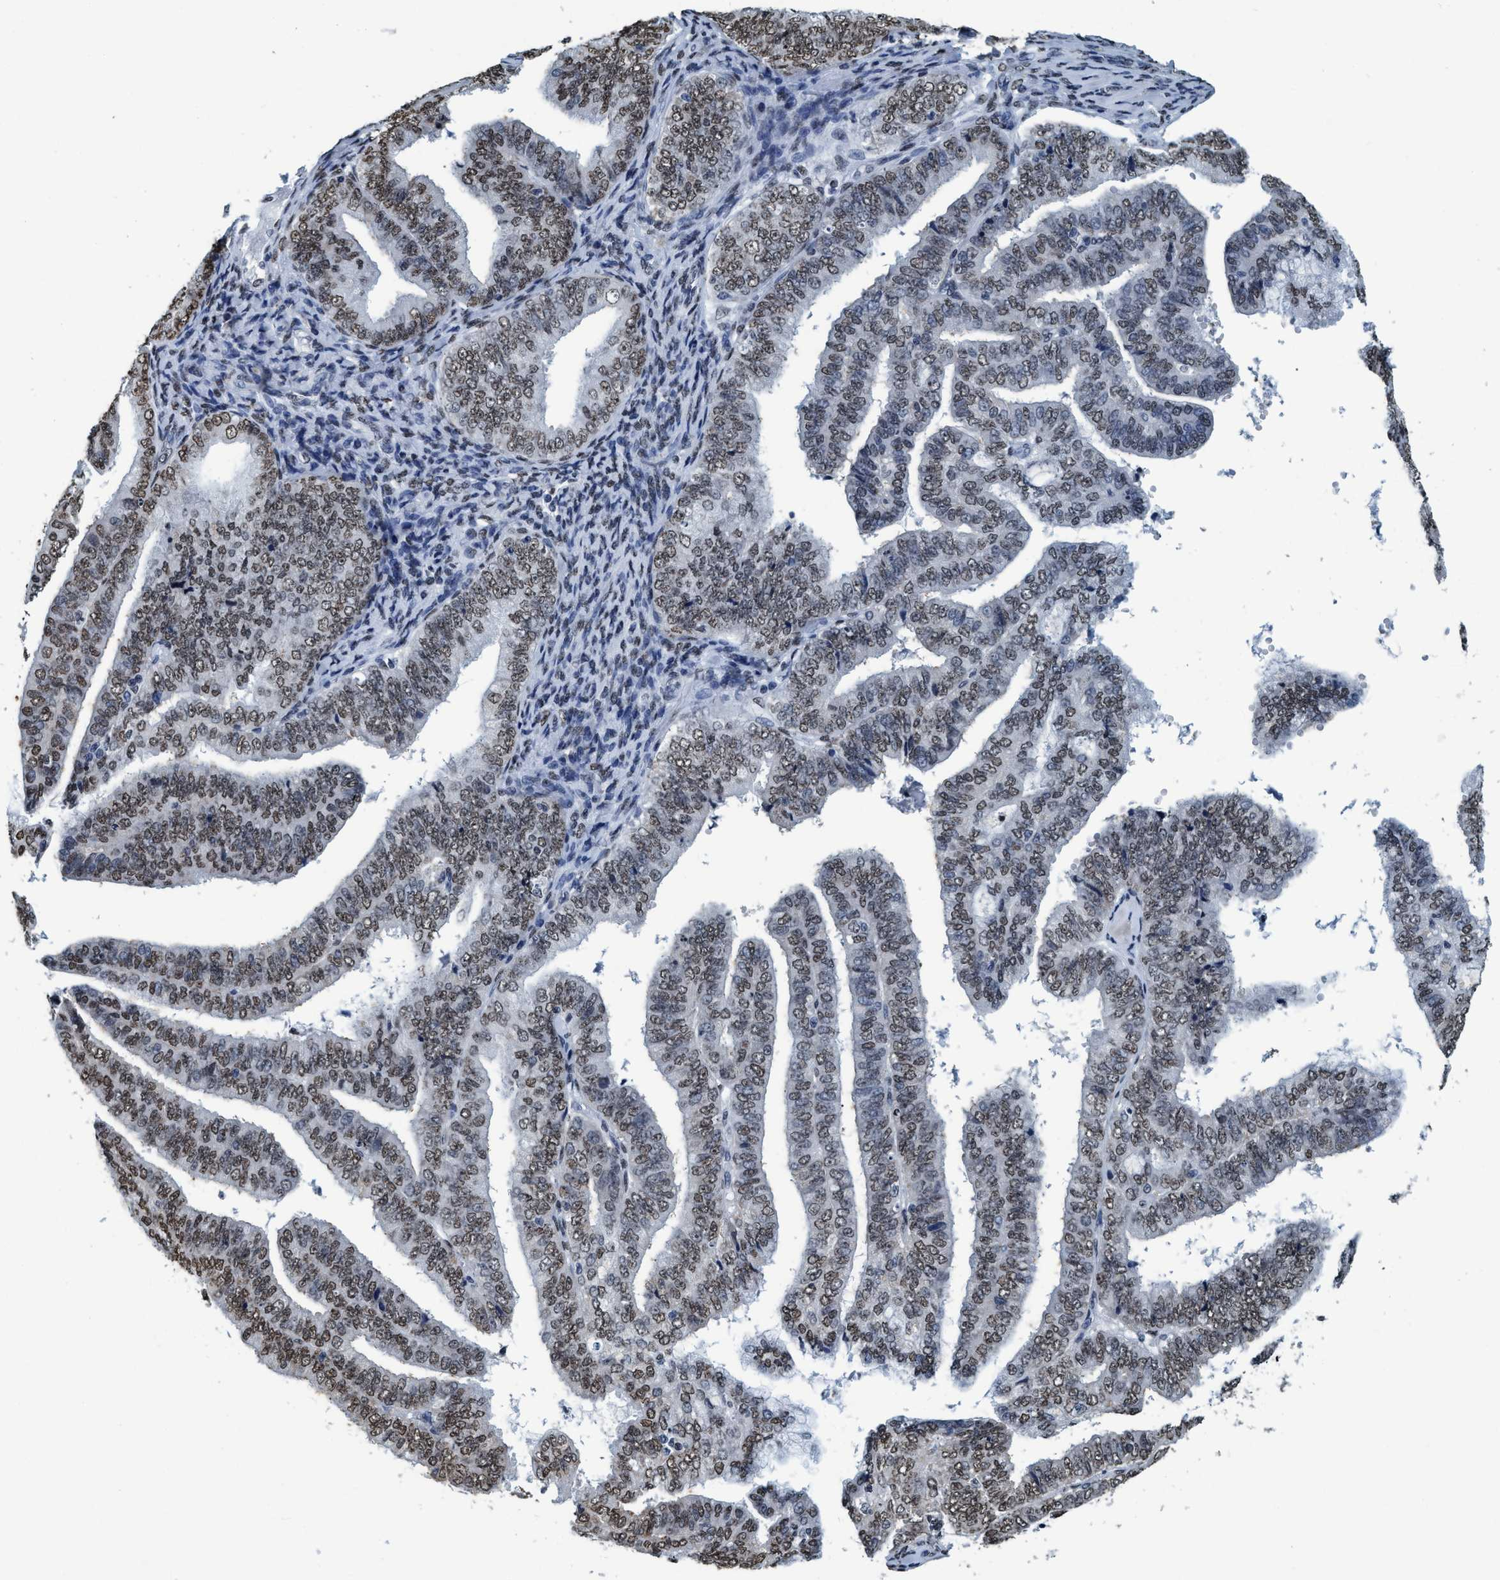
{"staining": {"intensity": "moderate", "quantity": ">75%", "location": "nuclear"}, "tissue": "endometrial cancer", "cell_type": "Tumor cells", "image_type": "cancer", "snomed": [{"axis": "morphology", "description": "Adenocarcinoma, NOS"}, {"axis": "topography", "description": "Endometrium"}], "caption": "Human endometrial cancer (adenocarcinoma) stained for a protein (brown) shows moderate nuclear positive positivity in about >75% of tumor cells.", "gene": "CCNE2", "patient": {"sex": "female", "age": 63}}